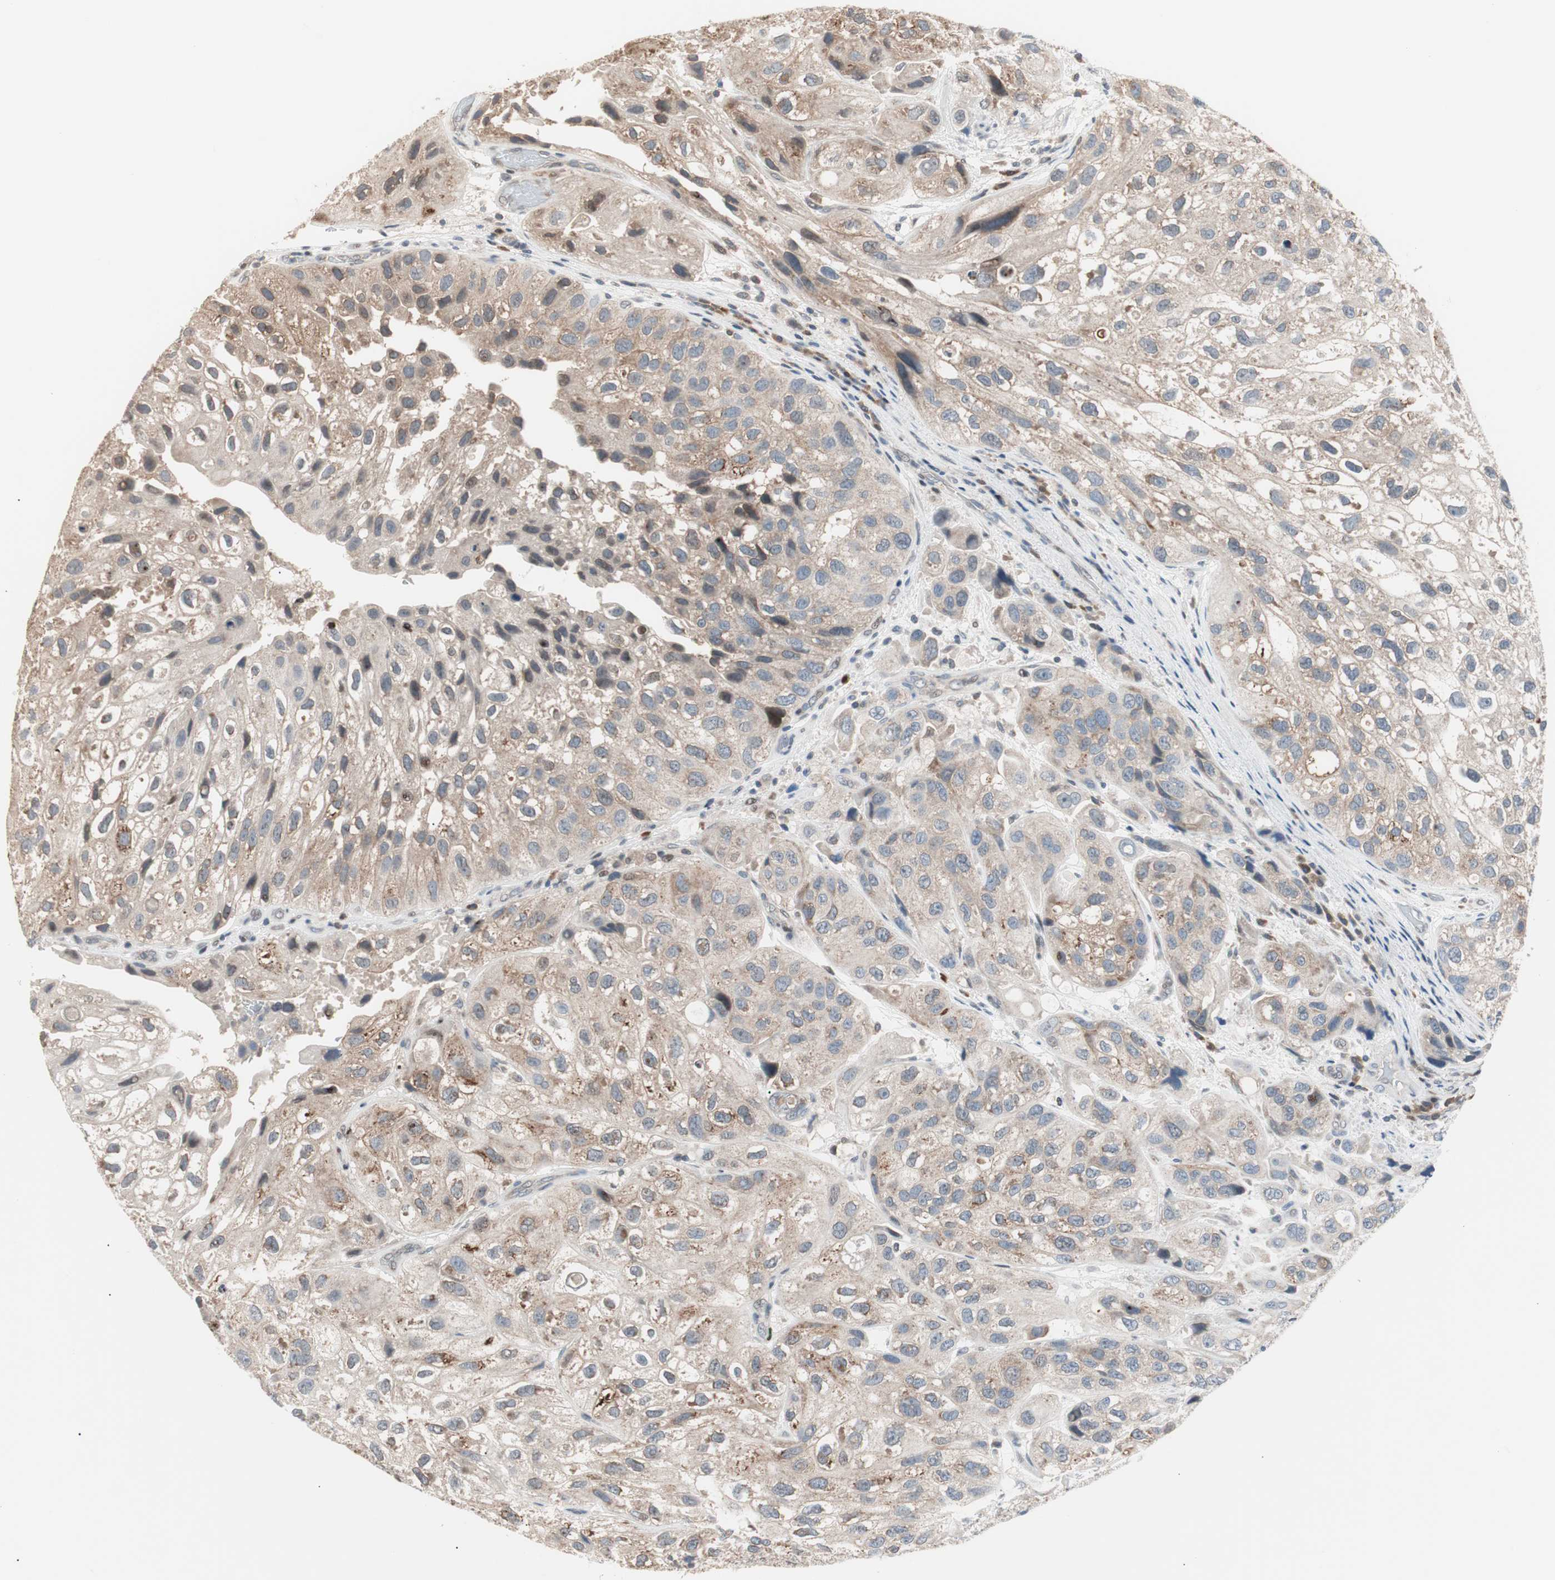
{"staining": {"intensity": "weak", "quantity": ">75%", "location": "cytoplasmic/membranous"}, "tissue": "urothelial cancer", "cell_type": "Tumor cells", "image_type": "cancer", "snomed": [{"axis": "morphology", "description": "Urothelial carcinoma, High grade"}, {"axis": "topography", "description": "Urinary bladder"}], "caption": "Urothelial carcinoma (high-grade) was stained to show a protein in brown. There is low levels of weak cytoplasmic/membranous expression in approximately >75% of tumor cells.", "gene": "POLH", "patient": {"sex": "female", "age": 64}}